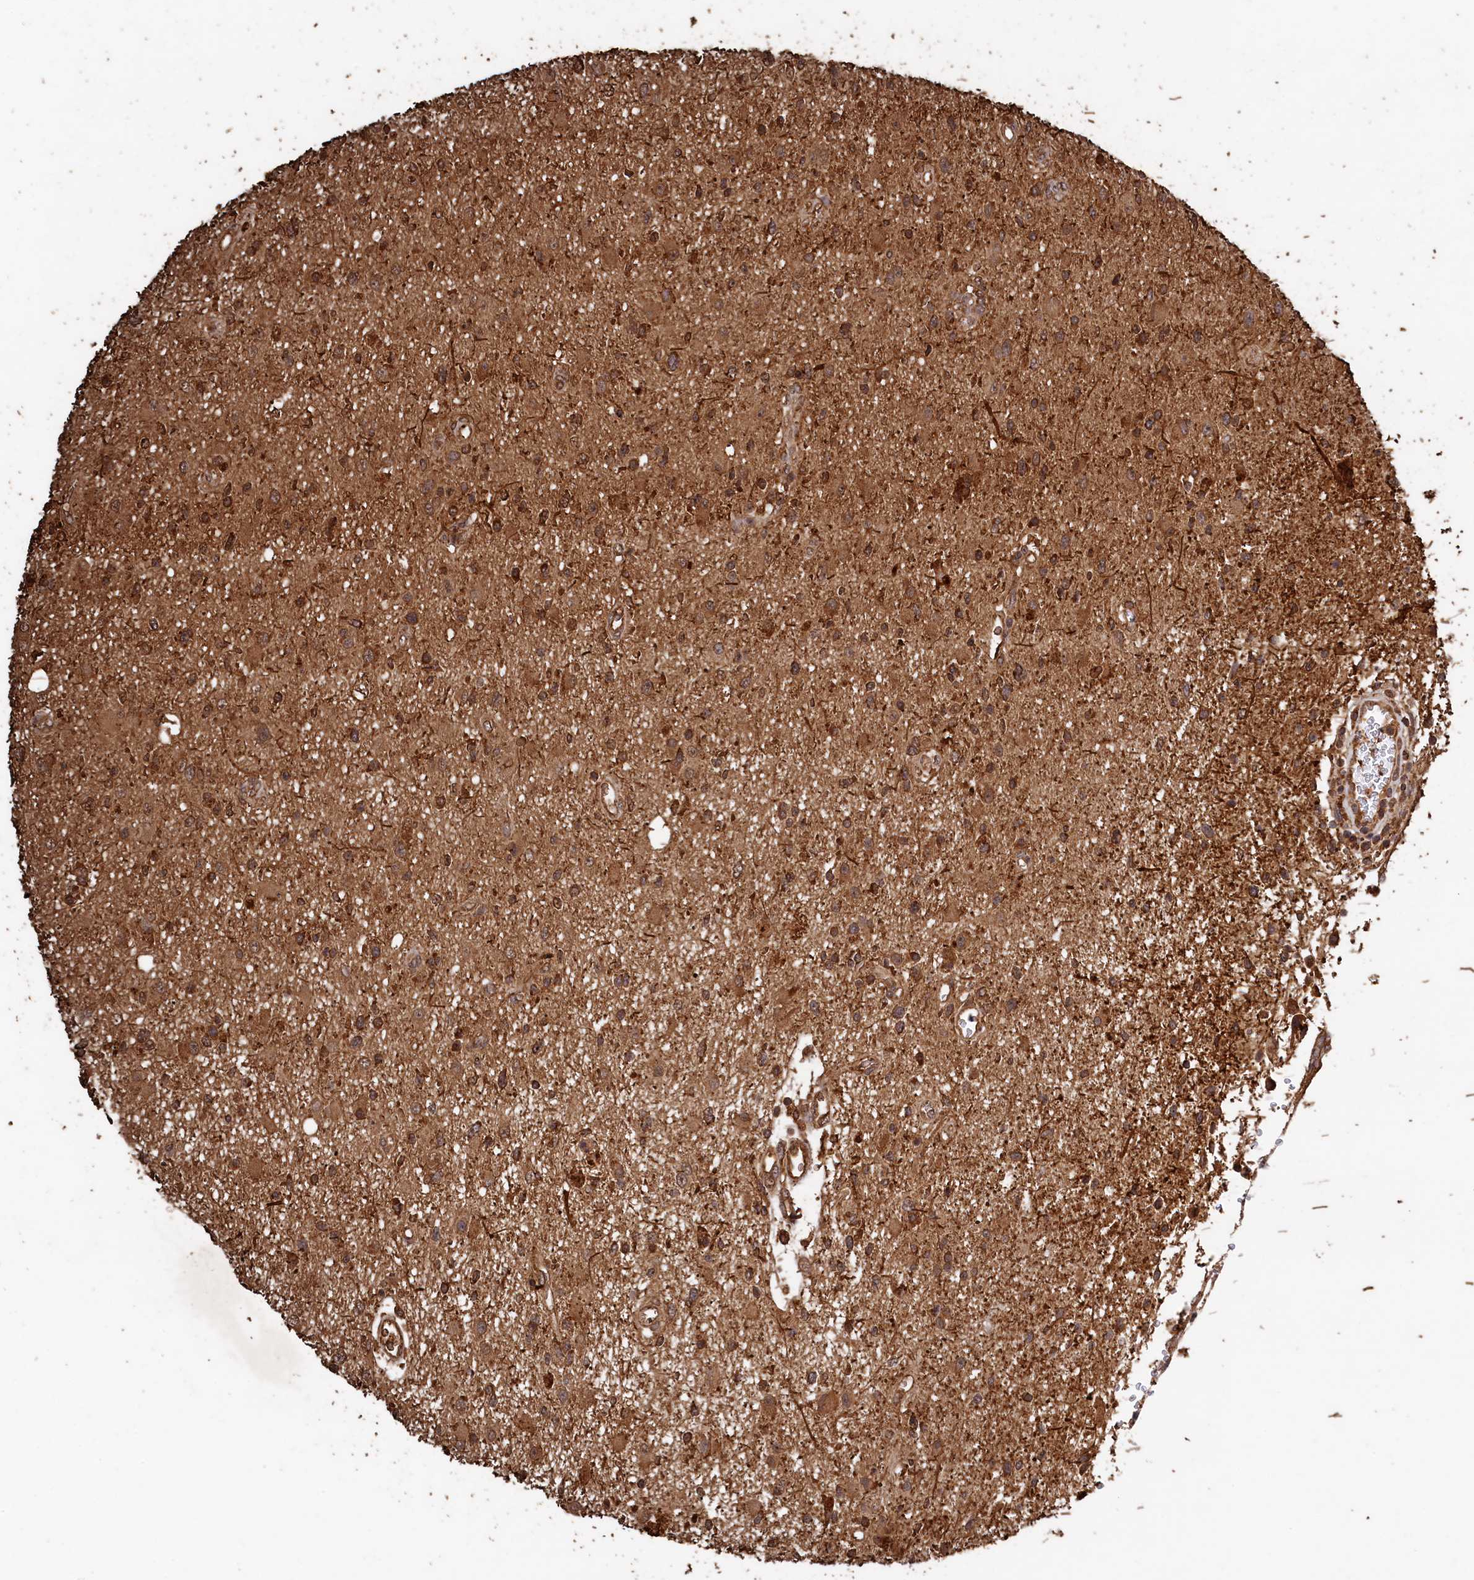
{"staining": {"intensity": "moderate", "quantity": ">75%", "location": "cytoplasmic/membranous"}, "tissue": "glioma", "cell_type": "Tumor cells", "image_type": "cancer", "snomed": [{"axis": "morphology", "description": "Glioma, malignant, High grade"}, {"axis": "topography", "description": "Brain"}], "caption": "Protein expression analysis of malignant high-grade glioma demonstrates moderate cytoplasmic/membranous positivity in approximately >75% of tumor cells. (IHC, brightfield microscopy, high magnification).", "gene": "SNX33", "patient": {"sex": "male", "age": 33}}